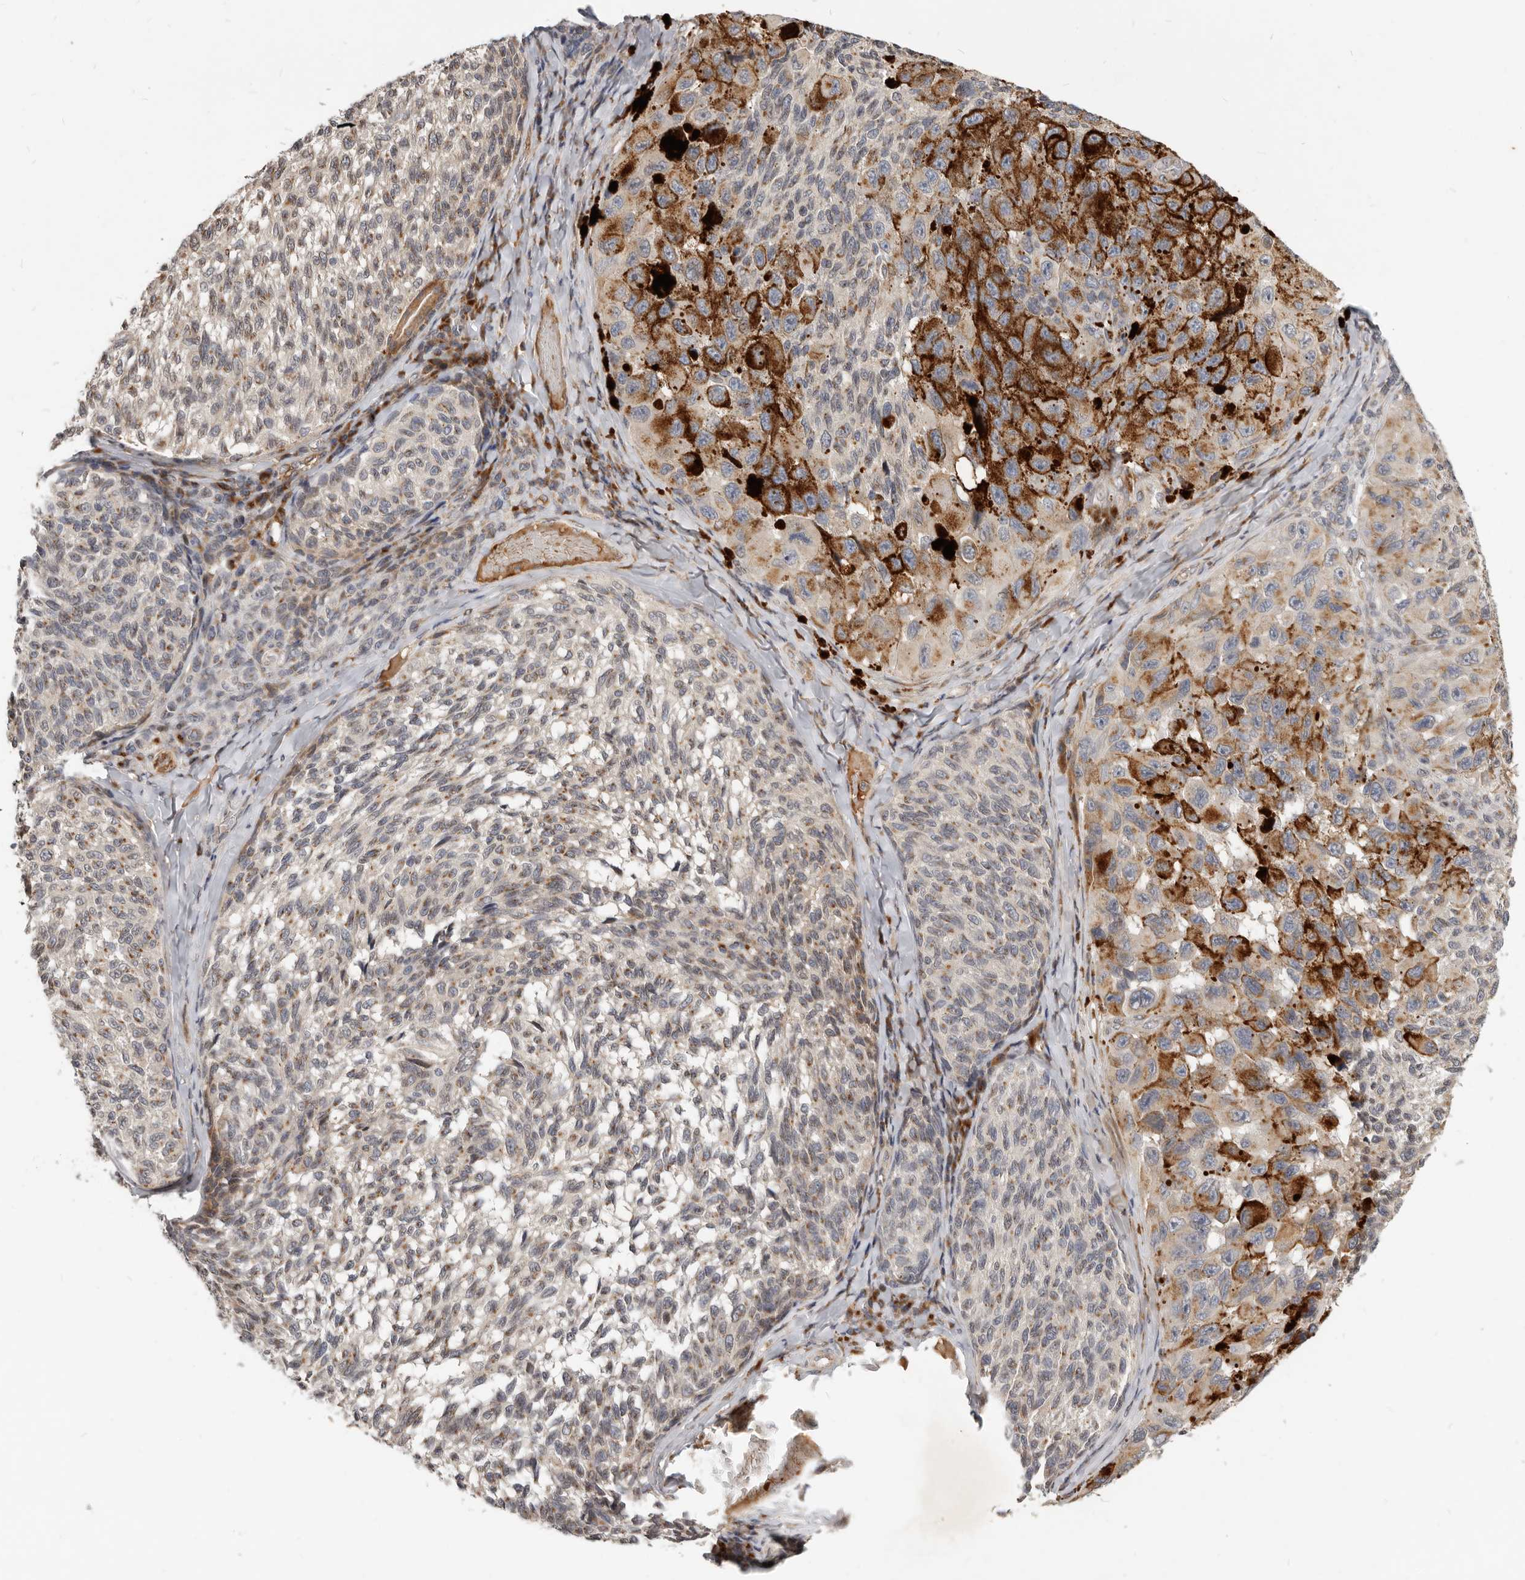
{"staining": {"intensity": "negative", "quantity": "none", "location": "none"}, "tissue": "melanoma", "cell_type": "Tumor cells", "image_type": "cancer", "snomed": [{"axis": "morphology", "description": "Malignant melanoma, NOS"}, {"axis": "topography", "description": "Skin"}], "caption": "Immunohistochemical staining of malignant melanoma shows no significant positivity in tumor cells.", "gene": "NPY4R", "patient": {"sex": "female", "age": 73}}